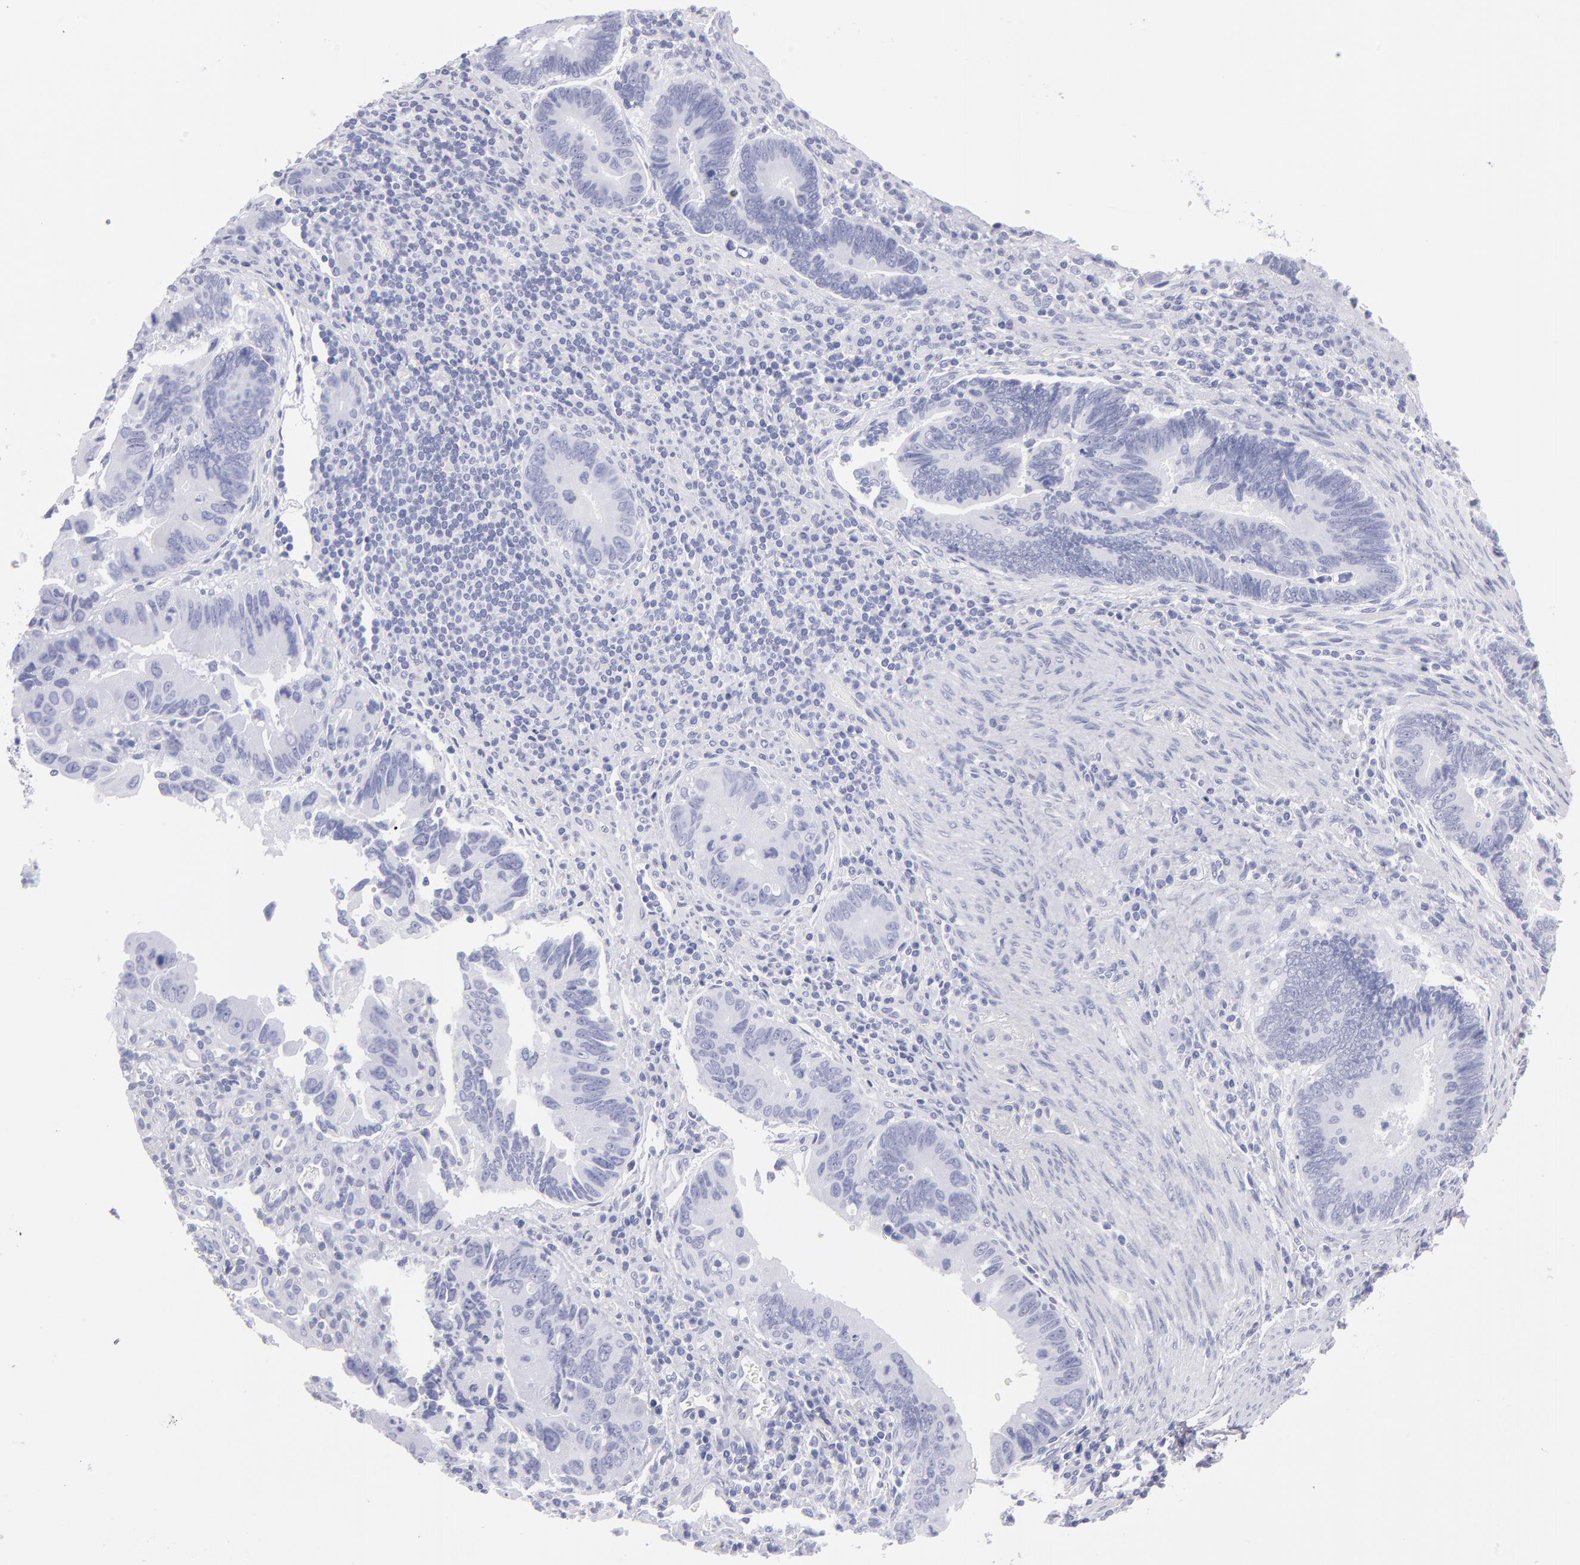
{"staining": {"intensity": "negative", "quantity": "none", "location": "none"}, "tissue": "pancreatic cancer", "cell_type": "Tumor cells", "image_type": "cancer", "snomed": [{"axis": "morphology", "description": "Adenocarcinoma, NOS"}, {"axis": "topography", "description": "Pancreas"}], "caption": "A histopathology image of human adenocarcinoma (pancreatic) is negative for staining in tumor cells.", "gene": "MB", "patient": {"sex": "female", "age": 70}}